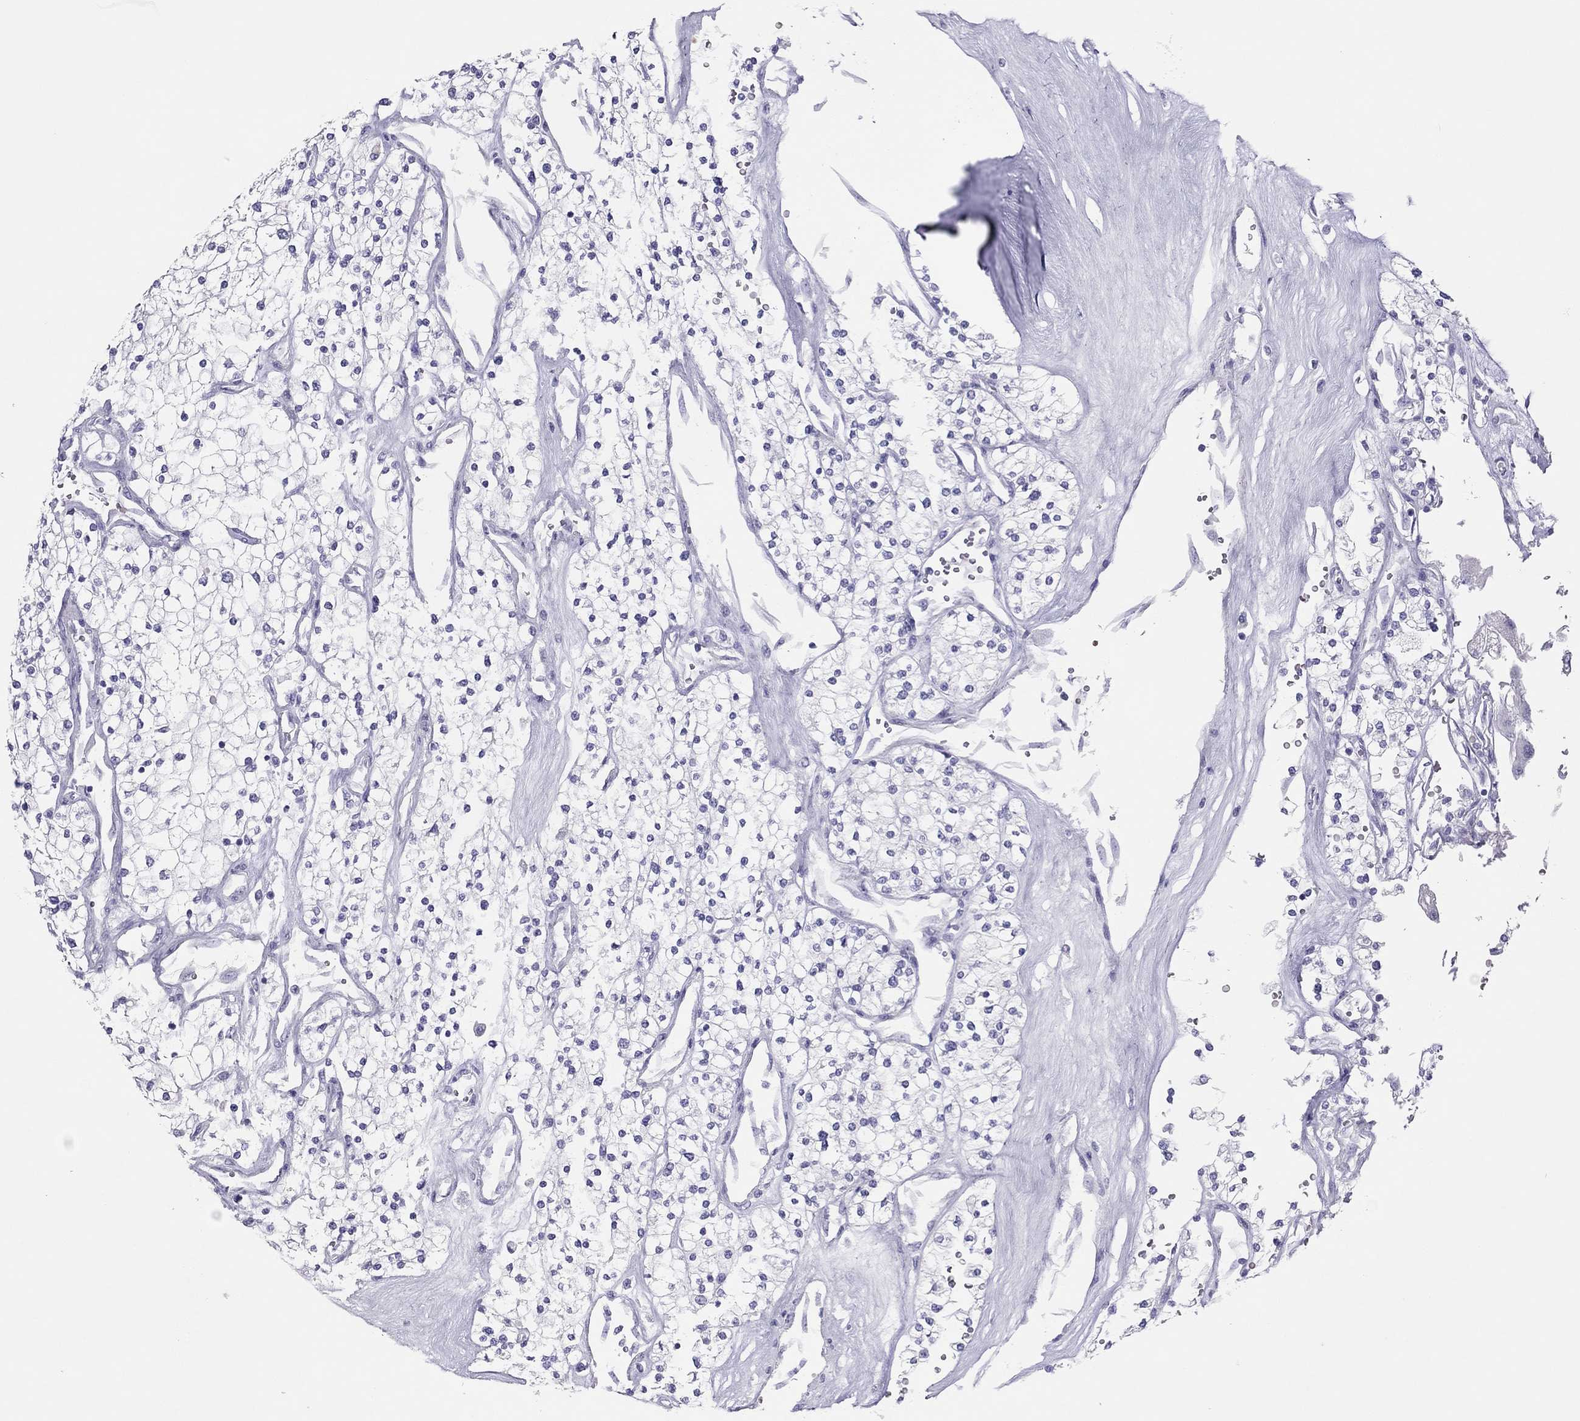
{"staining": {"intensity": "negative", "quantity": "none", "location": "none"}, "tissue": "renal cancer", "cell_type": "Tumor cells", "image_type": "cancer", "snomed": [{"axis": "morphology", "description": "Adenocarcinoma, NOS"}, {"axis": "topography", "description": "Kidney"}], "caption": "A high-resolution micrograph shows immunohistochemistry (IHC) staining of renal cancer, which reveals no significant expression in tumor cells.", "gene": "TSHB", "patient": {"sex": "male", "age": 80}}